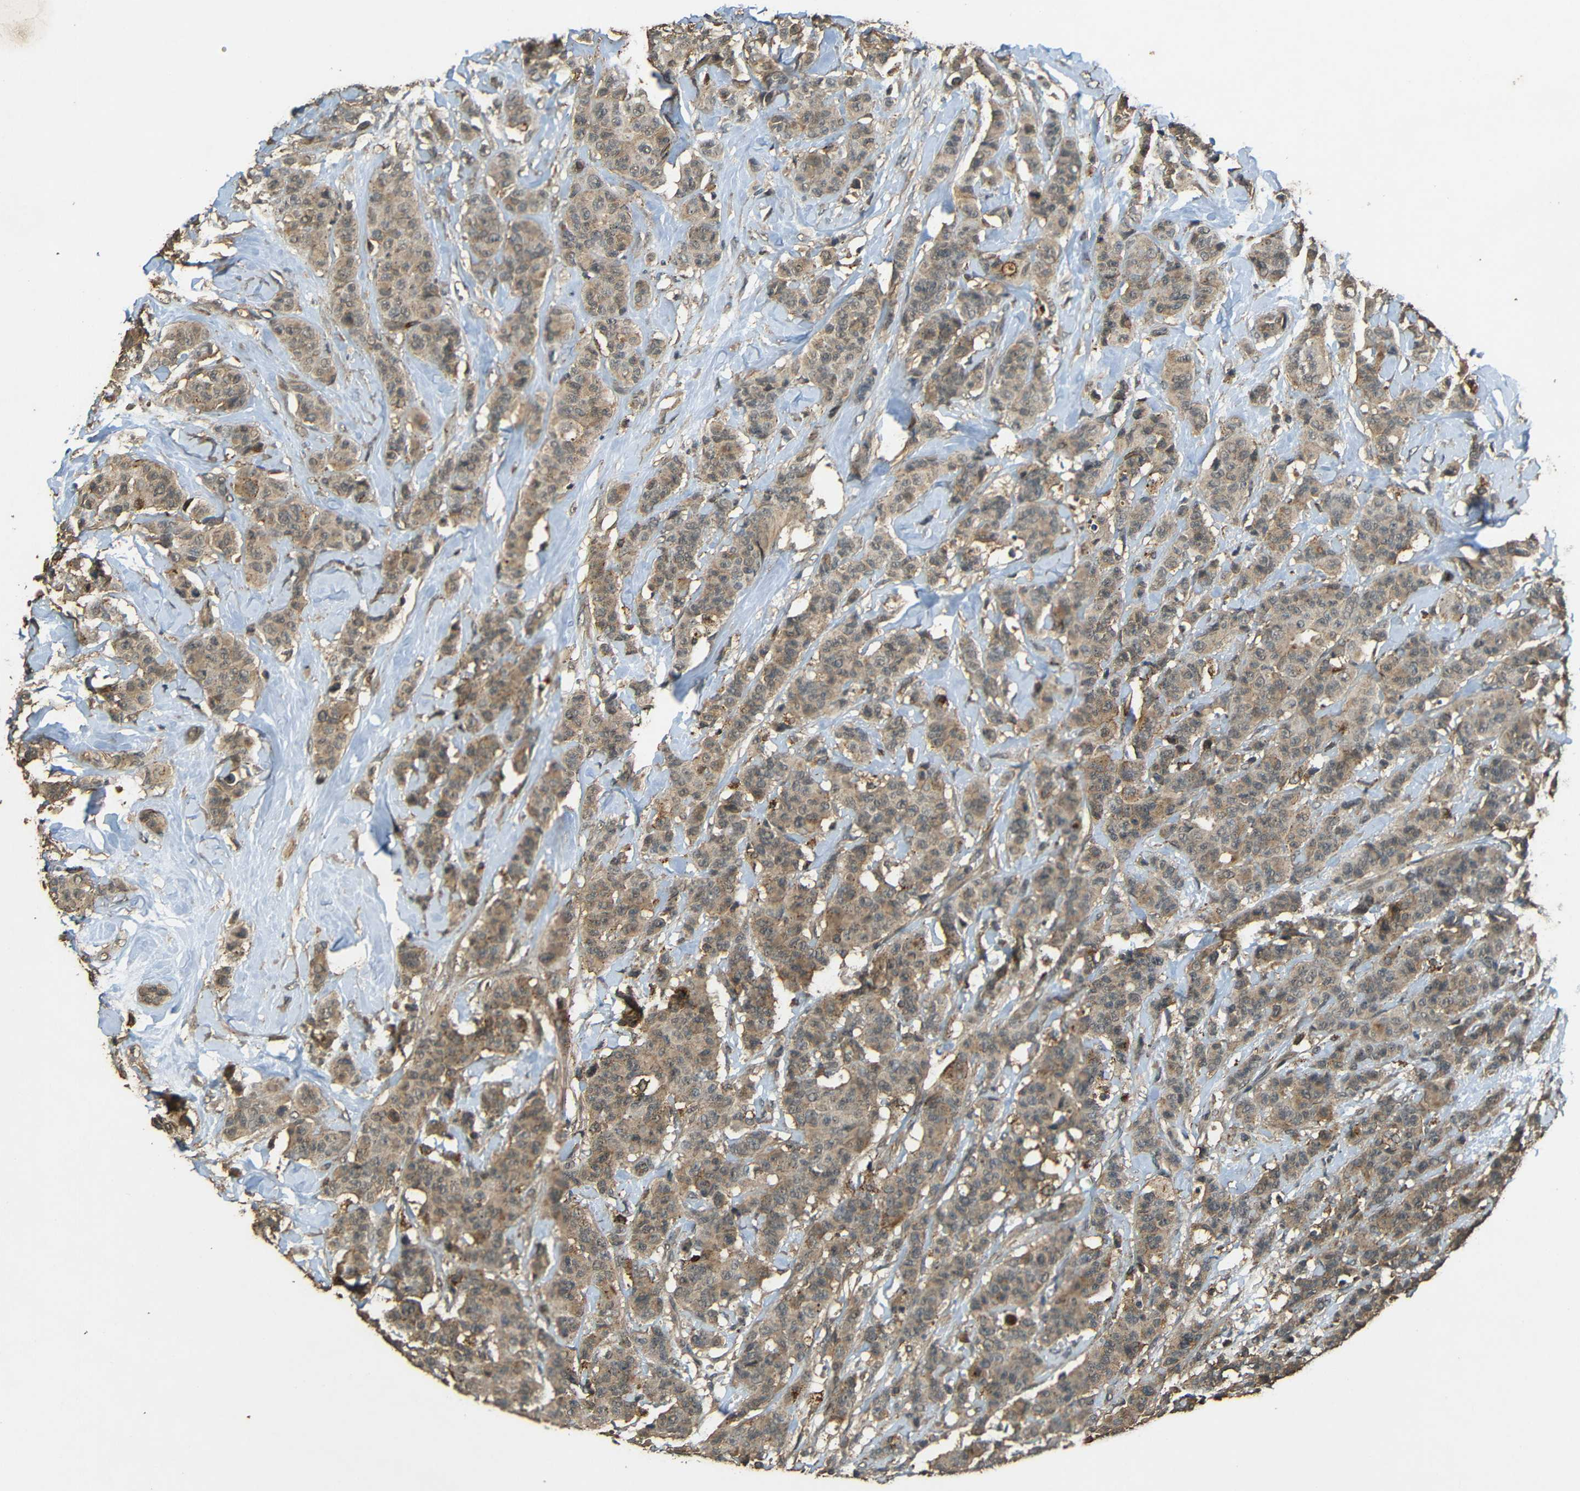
{"staining": {"intensity": "moderate", "quantity": ">75%", "location": "cytoplasmic/membranous"}, "tissue": "breast cancer", "cell_type": "Tumor cells", "image_type": "cancer", "snomed": [{"axis": "morphology", "description": "Normal tissue, NOS"}, {"axis": "morphology", "description": "Duct carcinoma"}, {"axis": "topography", "description": "Breast"}], "caption": "Human intraductal carcinoma (breast) stained with a brown dye reveals moderate cytoplasmic/membranous positive positivity in about >75% of tumor cells.", "gene": "PDE5A", "patient": {"sex": "female", "age": 40}}